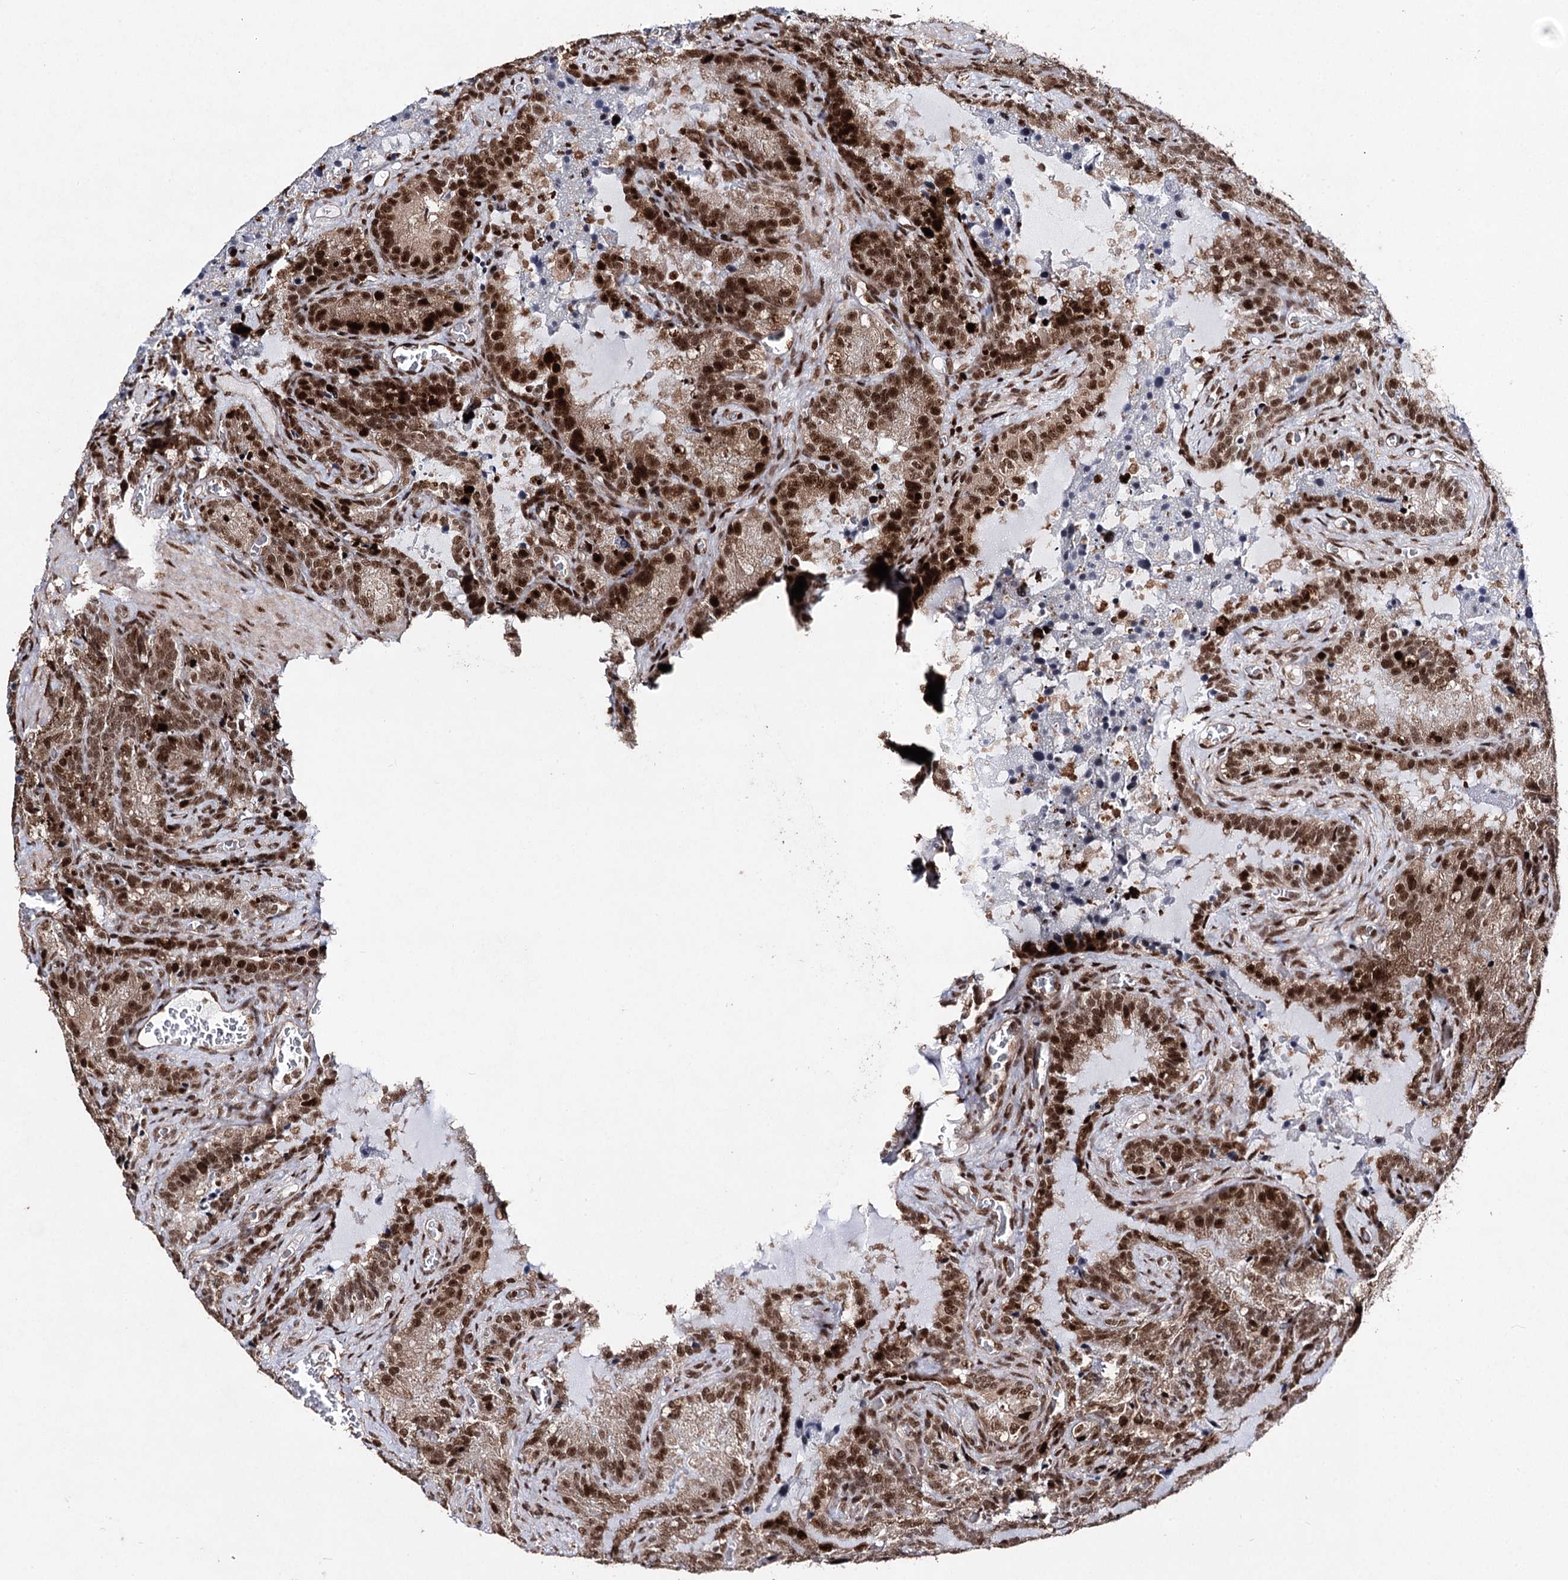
{"staining": {"intensity": "strong", "quantity": ">75%", "location": "cytoplasmic/membranous,nuclear"}, "tissue": "seminal vesicle", "cell_type": "Glandular cells", "image_type": "normal", "snomed": [{"axis": "morphology", "description": "Normal tissue, NOS"}, {"axis": "topography", "description": "Seminal veicle"}], "caption": "This photomicrograph displays IHC staining of unremarkable human seminal vesicle, with high strong cytoplasmic/membranous,nuclear staining in approximately >75% of glandular cells.", "gene": "PDCD4", "patient": {"sex": "male", "age": 62}}